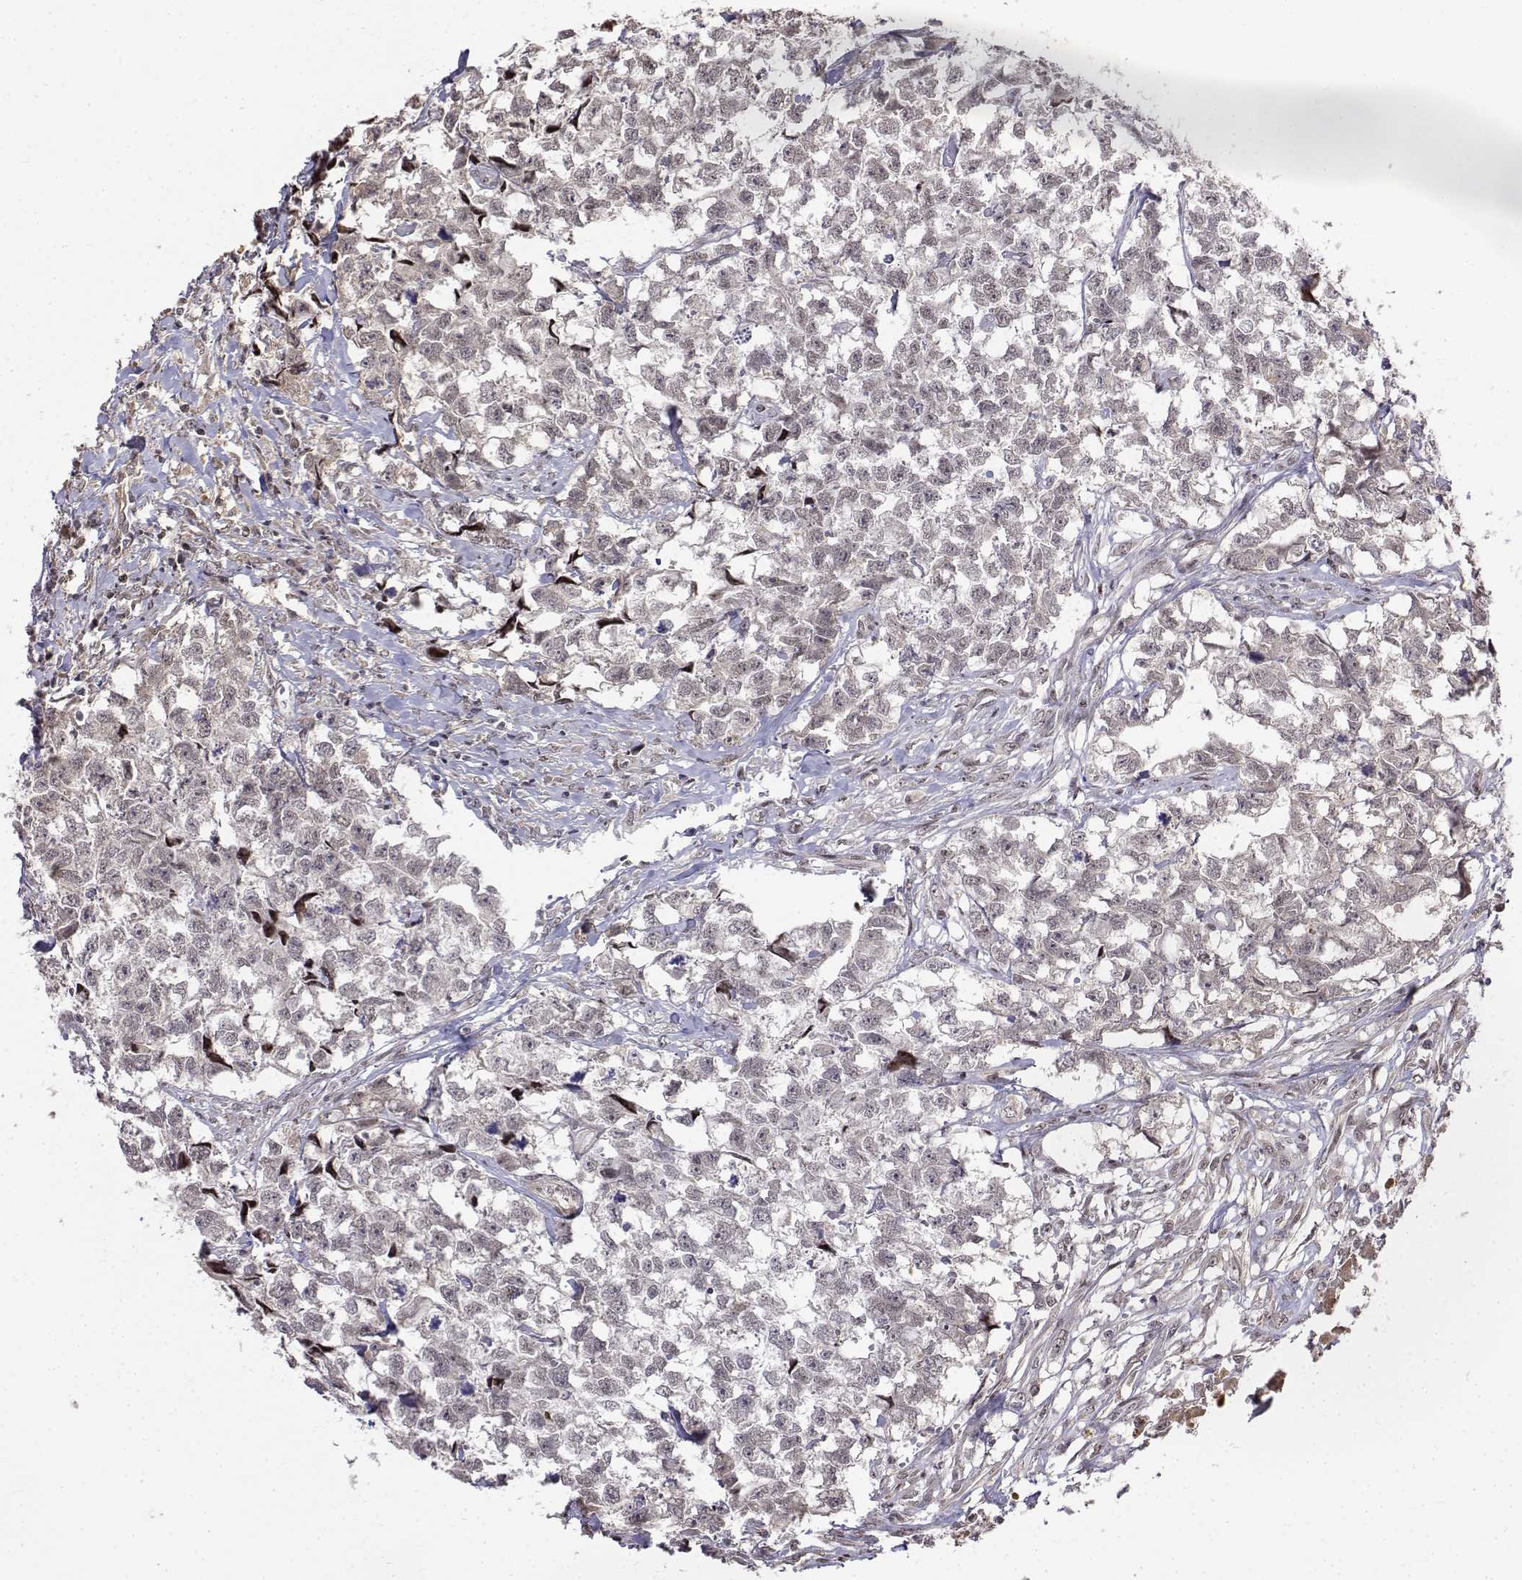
{"staining": {"intensity": "negative", "quantity": "none", "location": "none"}, "tissue": "testis cancer", "cell_type": "Tumor cells", "image_type": "cancer", "snomed": [{"axis": "morphology", "description": "Carcinoma, Embryonal, NOS"}, {"axis": "morphology", "description": "Teratoma, malignant, NOS"}, {"axis": "topography", "description": "Testis"}], "caption": "Micrograph shows no significant protein expression in tumor cells of testis malignant teratoma. Brightfield microscopy of immunohistochemistry stained with DAB (brown) and hematoxylin (blue), captured at high magnification.", "gene": "ITGA7", "patient": {"sex": "male", "age": 44}}